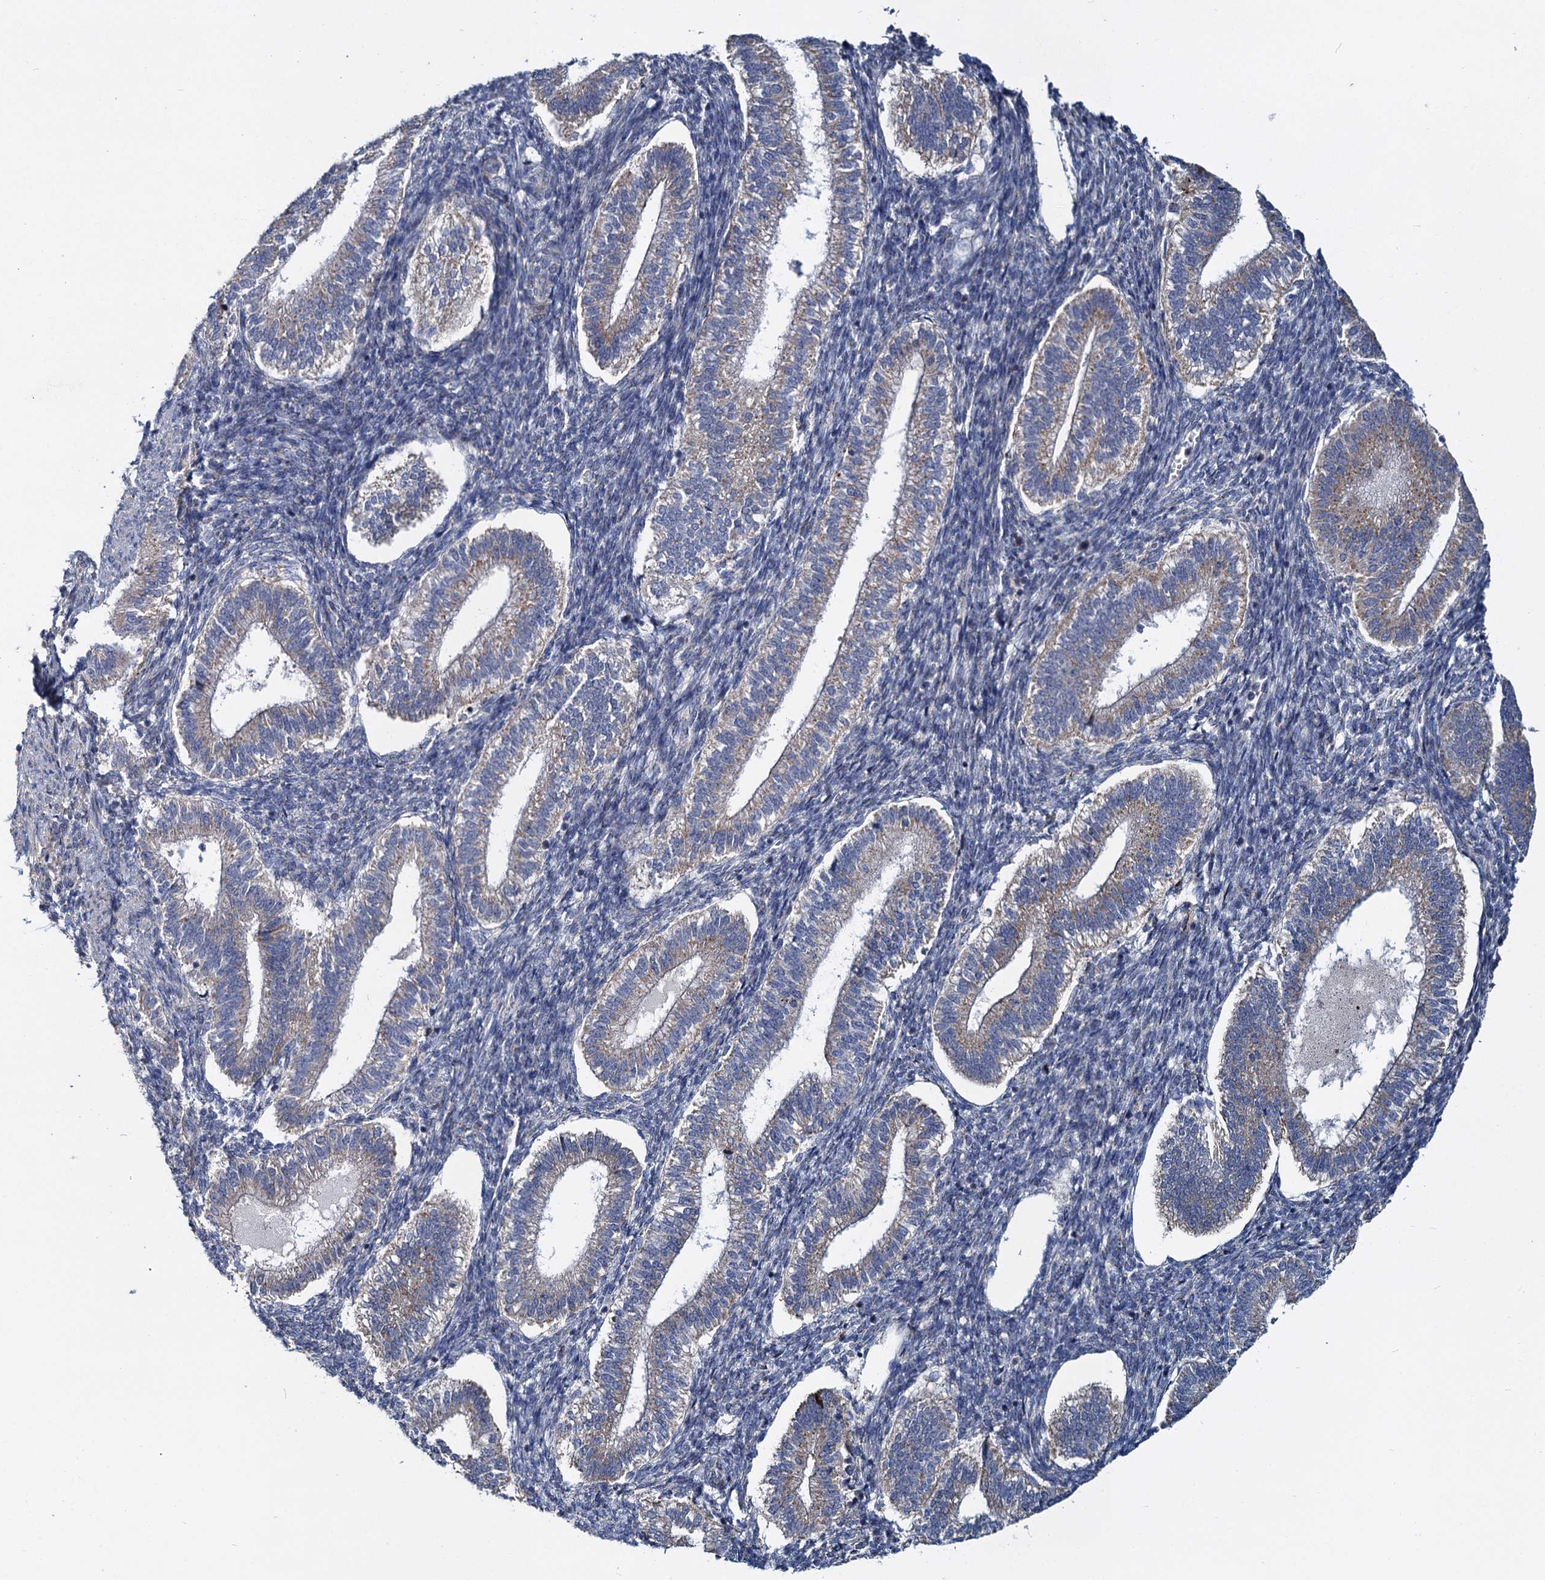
{"staining": {"intensity": "negative", "quantity": "none", "location": "none"}, "tissue": "endometrium", "cell_type": "Cells in endometrial stroma", "image_type": "normal", "snomed": [{"axis": "morphology", "description": "Normal tissue, NOS"}, {"axis": "topography", "description": "Endometrium"}], "caption": "This is a image of IHC staining of normal endometrium, which shows no expression in cells in endometrial stroma.", "gene": "DCUN1D2", "patient": {"sex": "female", "age": 25}}